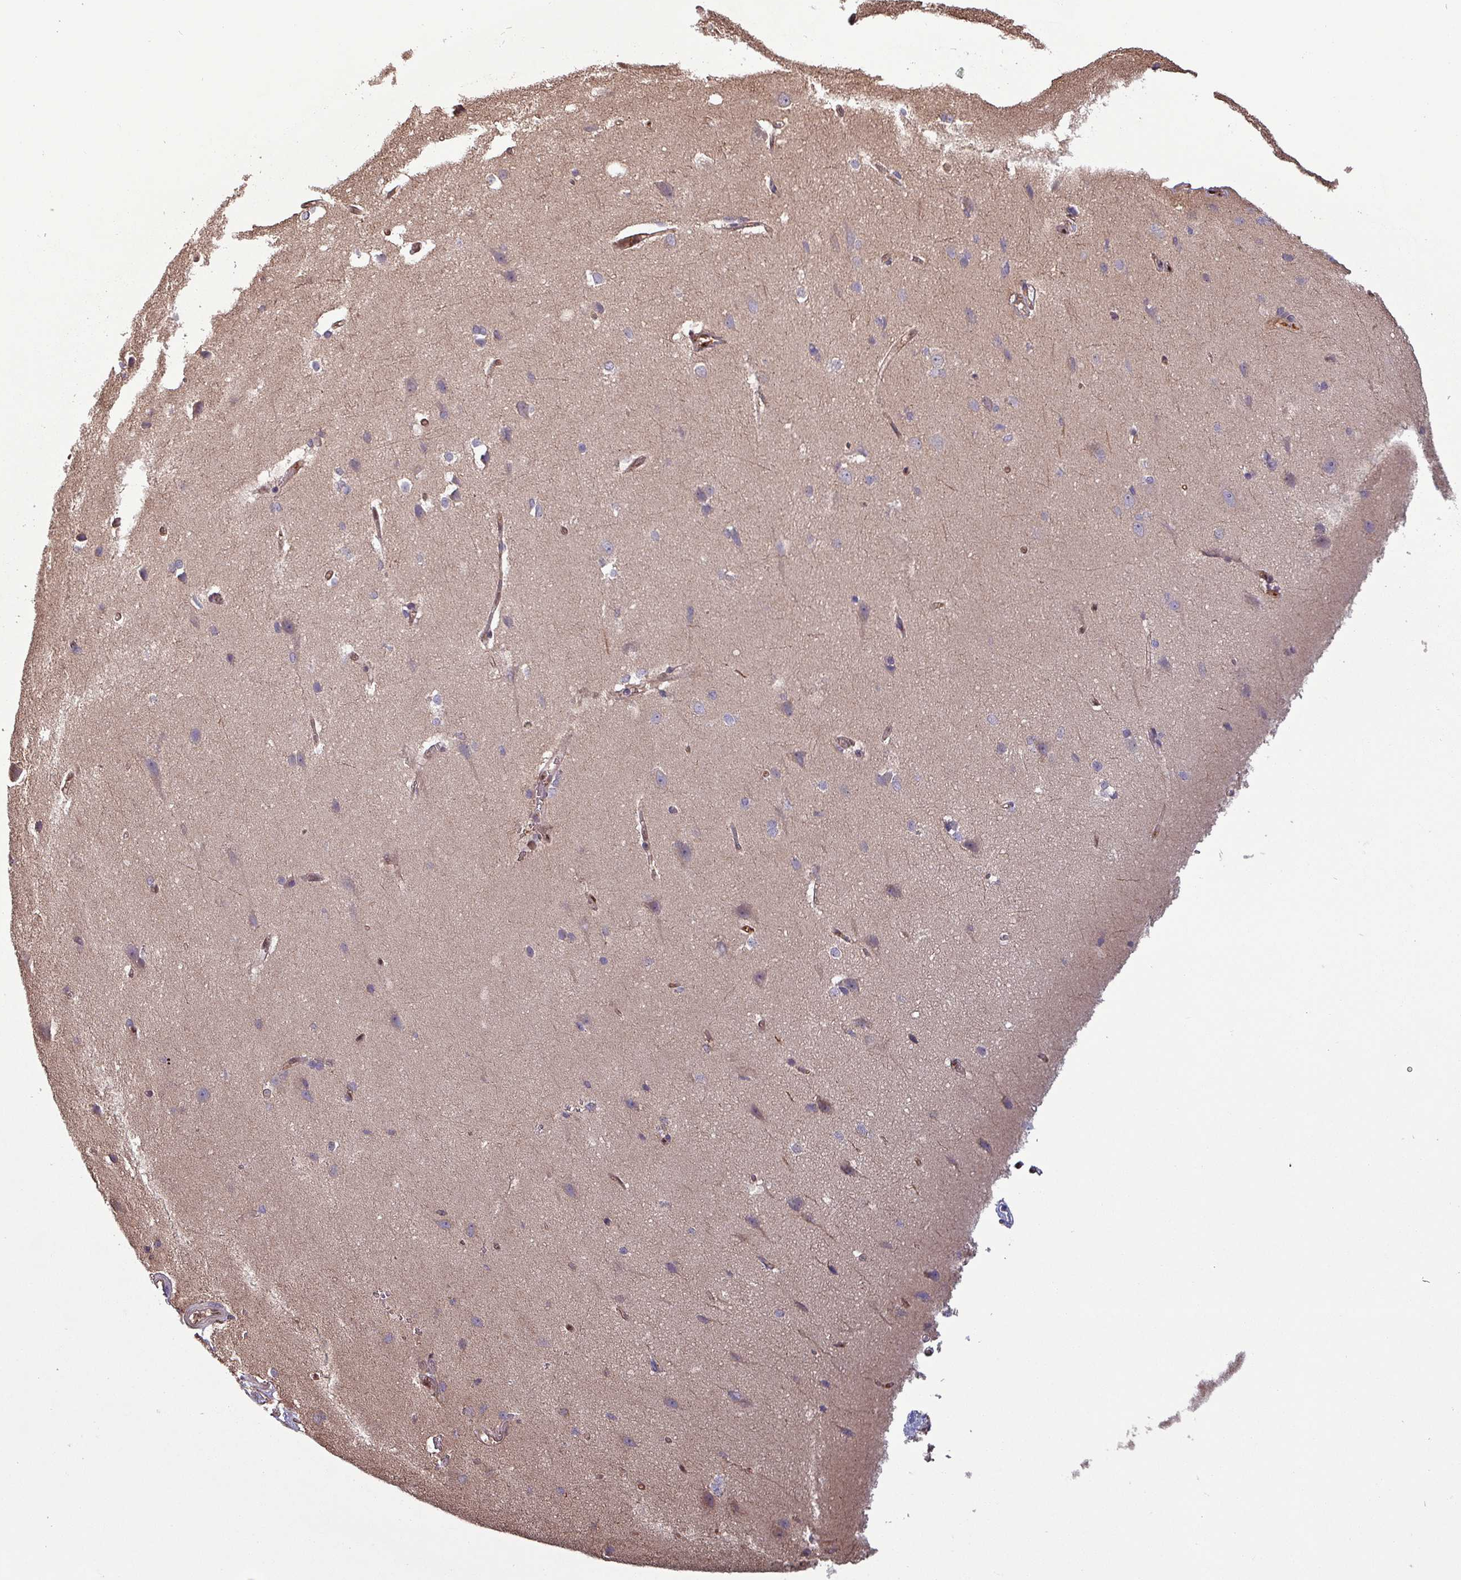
{"staining": {"intensity": "moderate", "quantity": "25%-75%", "location": "cytoplasmic/membranous"}, "tissue": "cerebral cortex", "cell_type": "Endothelial cells", "image_type": "normal", "snomed": [{"axis": "morphology", "description": "Normal tissue, NOS"}, {"axis": "topography", "description": "Cerebral cortex"}], "caption": "Immunohistochemistry histopathology image of normal cerebral cortex: cerebral cortex stained using IHC shows medium levels of moderate protein expression localized specifically in the cytoplasmic/membranous of endothelial cells, appearing as a cytoplasmic/membranous brown color.", "gene": "PSMB8", "patient": {"sex": "male", "age": 37}}